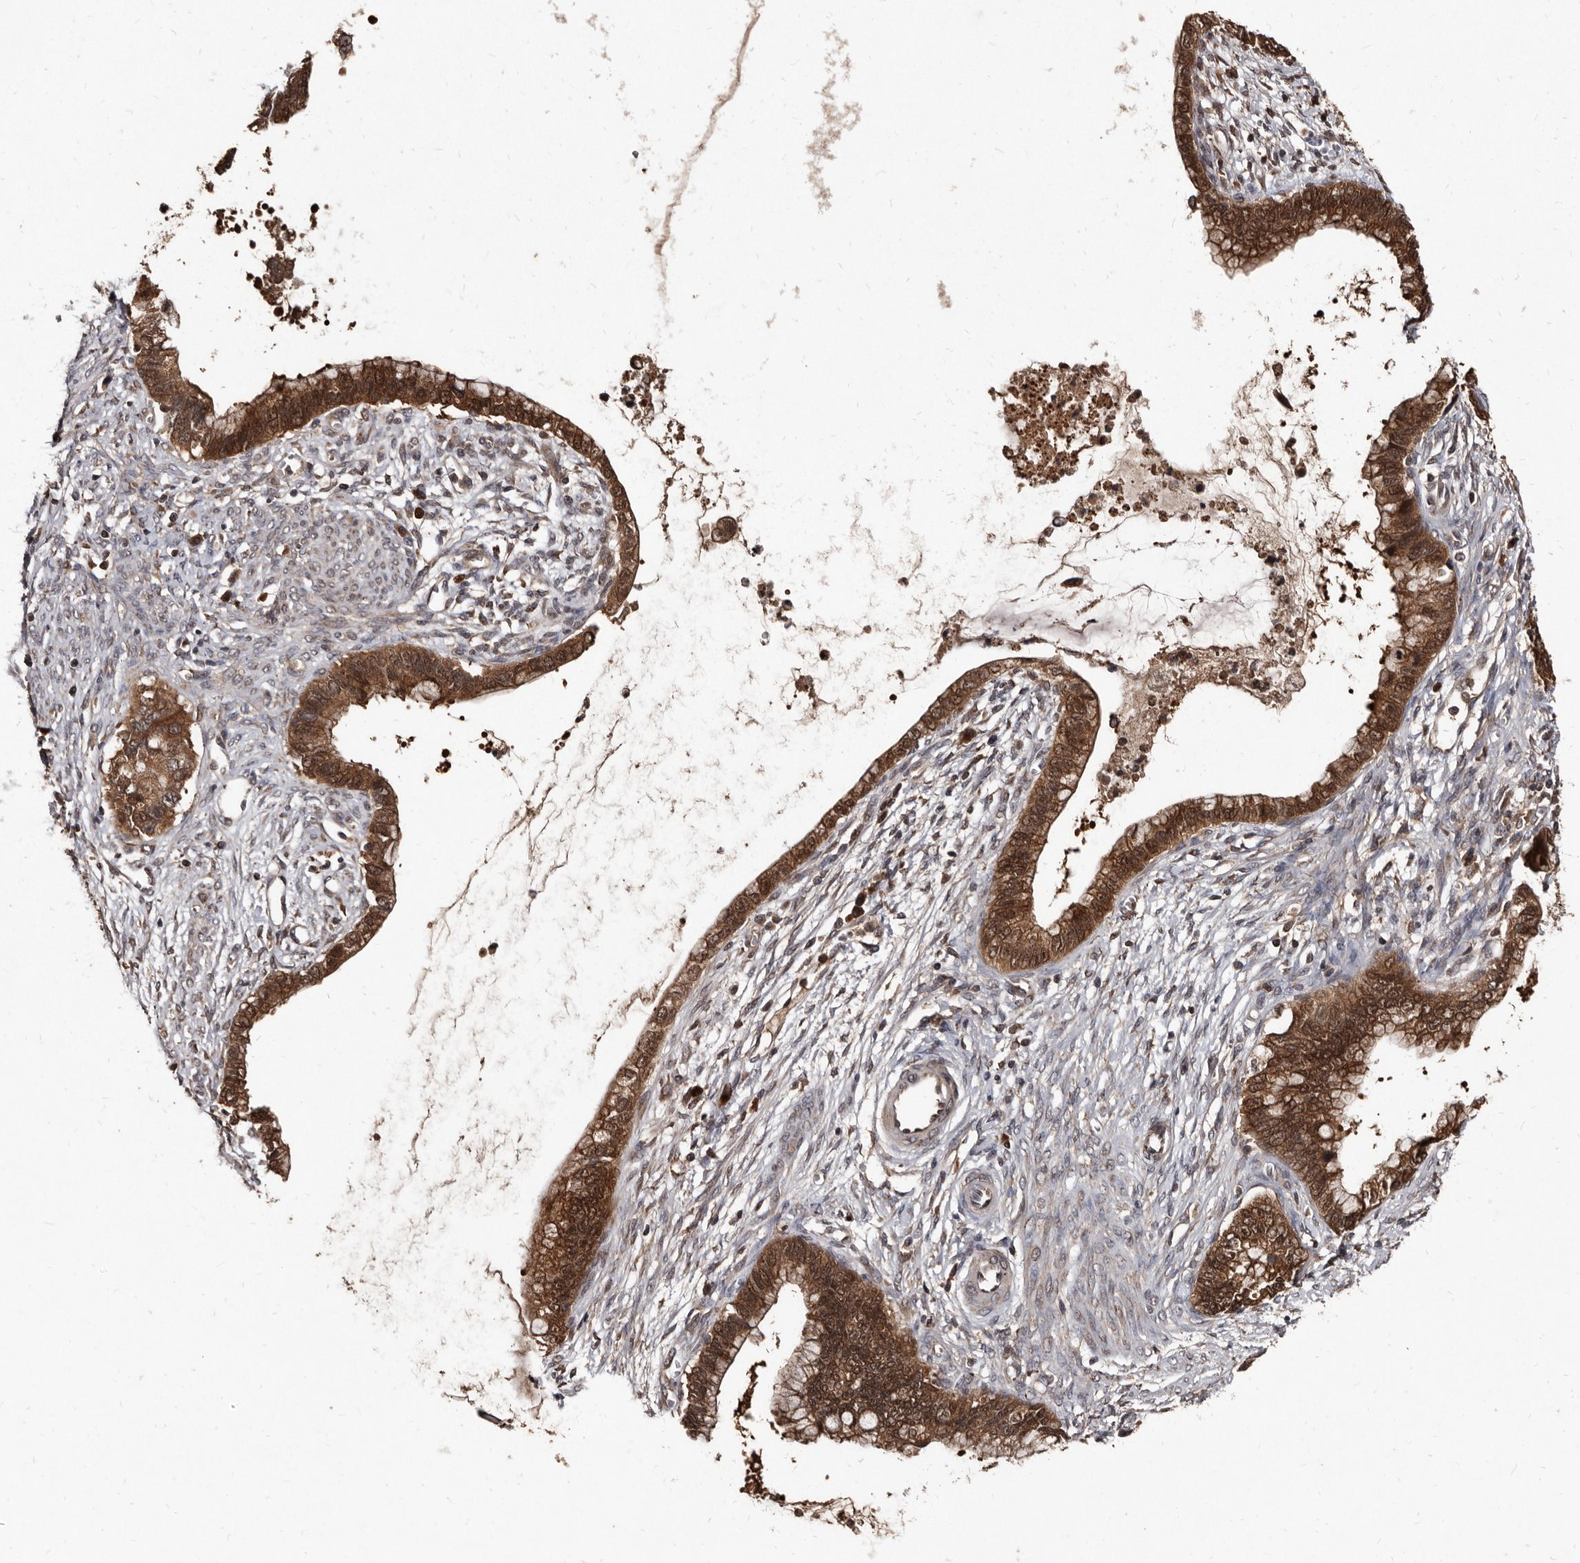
{"staining": {"intensity": "strong", "quantity": ">75%", "location": "cytoplasmic/membranous,nuclear"}, "tissue": "cervical cancer", "cell_type": "Tumor cells", "image_type": "cancer", "snomed": [{"axis": "morphology", "description": "Adenocarcinoma, NOS"}, {"axis": "topography", "description": "Cervix"}], "caption": "Immunohistochemistry (IHC) histopathology image of human cervical cancer (adenocarcinoma) stained for a protein (brown), which reveals high levels of strong cytoplasmic/membranous and nuclear positivity in about >75% of tumor cells.", "gene": "PMVK", "patient": {"sex": "female", "age": 44}}